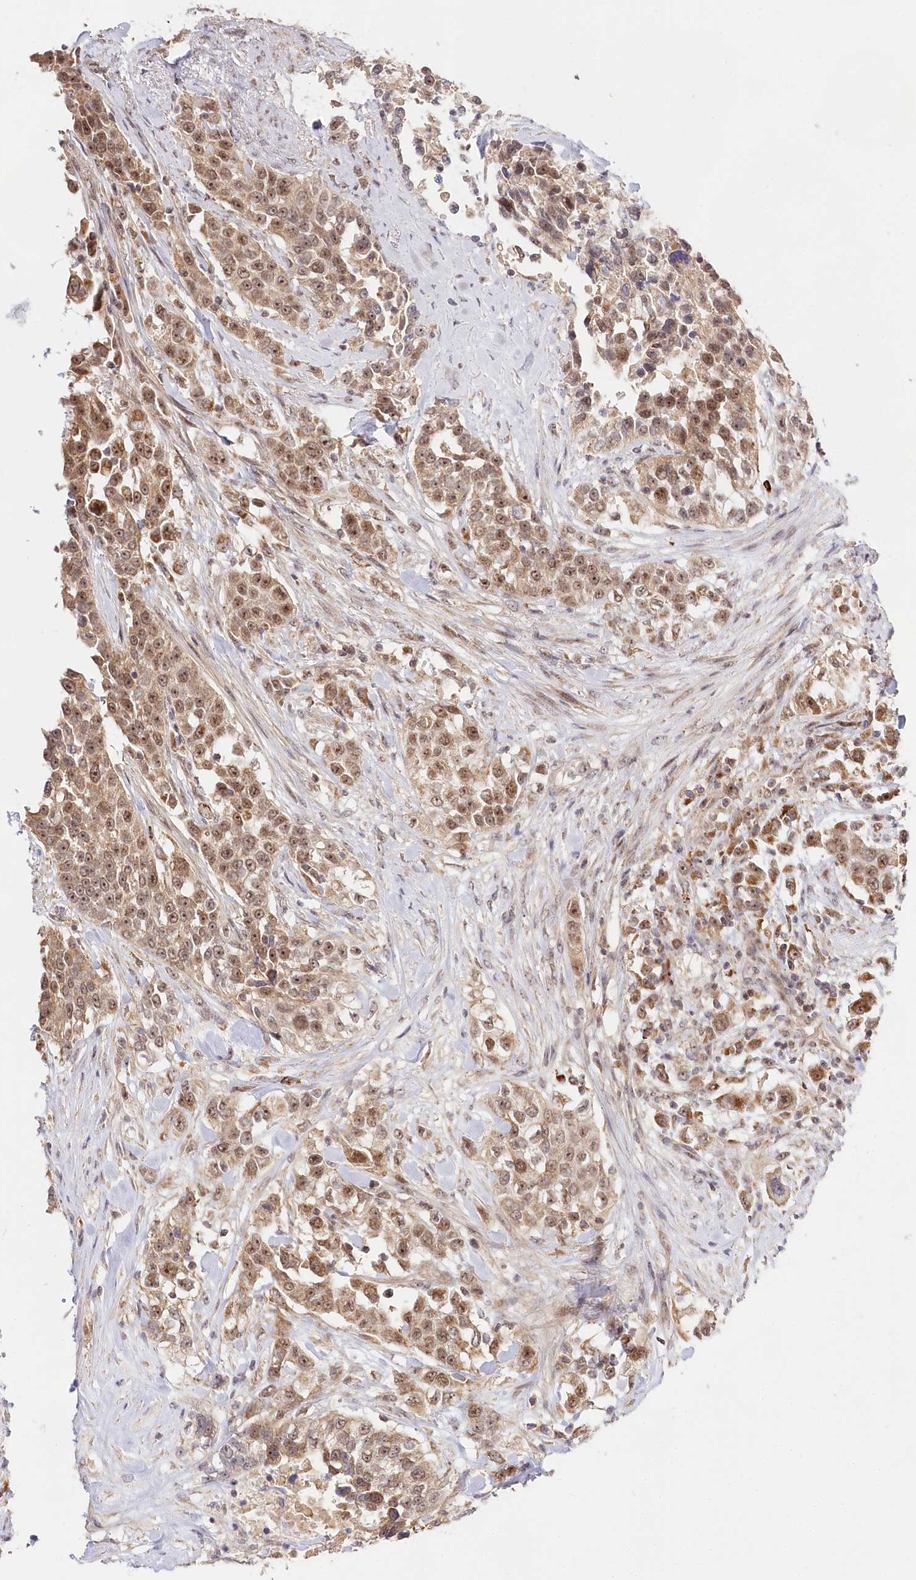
{"staining": {"intensity": "moderate", "quantity": ">75%", "location": "cytoplasmic/membranous,nuclear"}, "tissue": "urothelial cancer", "cell_type": "Tumor cells", "image_type": "cancer", "snomed": [{"axis": "morphology", "description": "Urothelial carcinoma, High grade"}, {"axis": "topography", "description": "Urinary bladder"}], "caption": "IHC (DAB) staining of human high-grade urothelial carcinoma reveals moderate cytoplasmic/membranous and nuclear protein expression in approximately >75% of tumor cells. (Stains: DAB in brown, nuclei in blue, Microscopy: brightfield microscopy at high magnification).", "gene": "RTN4IP1", "patient": {"sex": "female", "age": 80}}